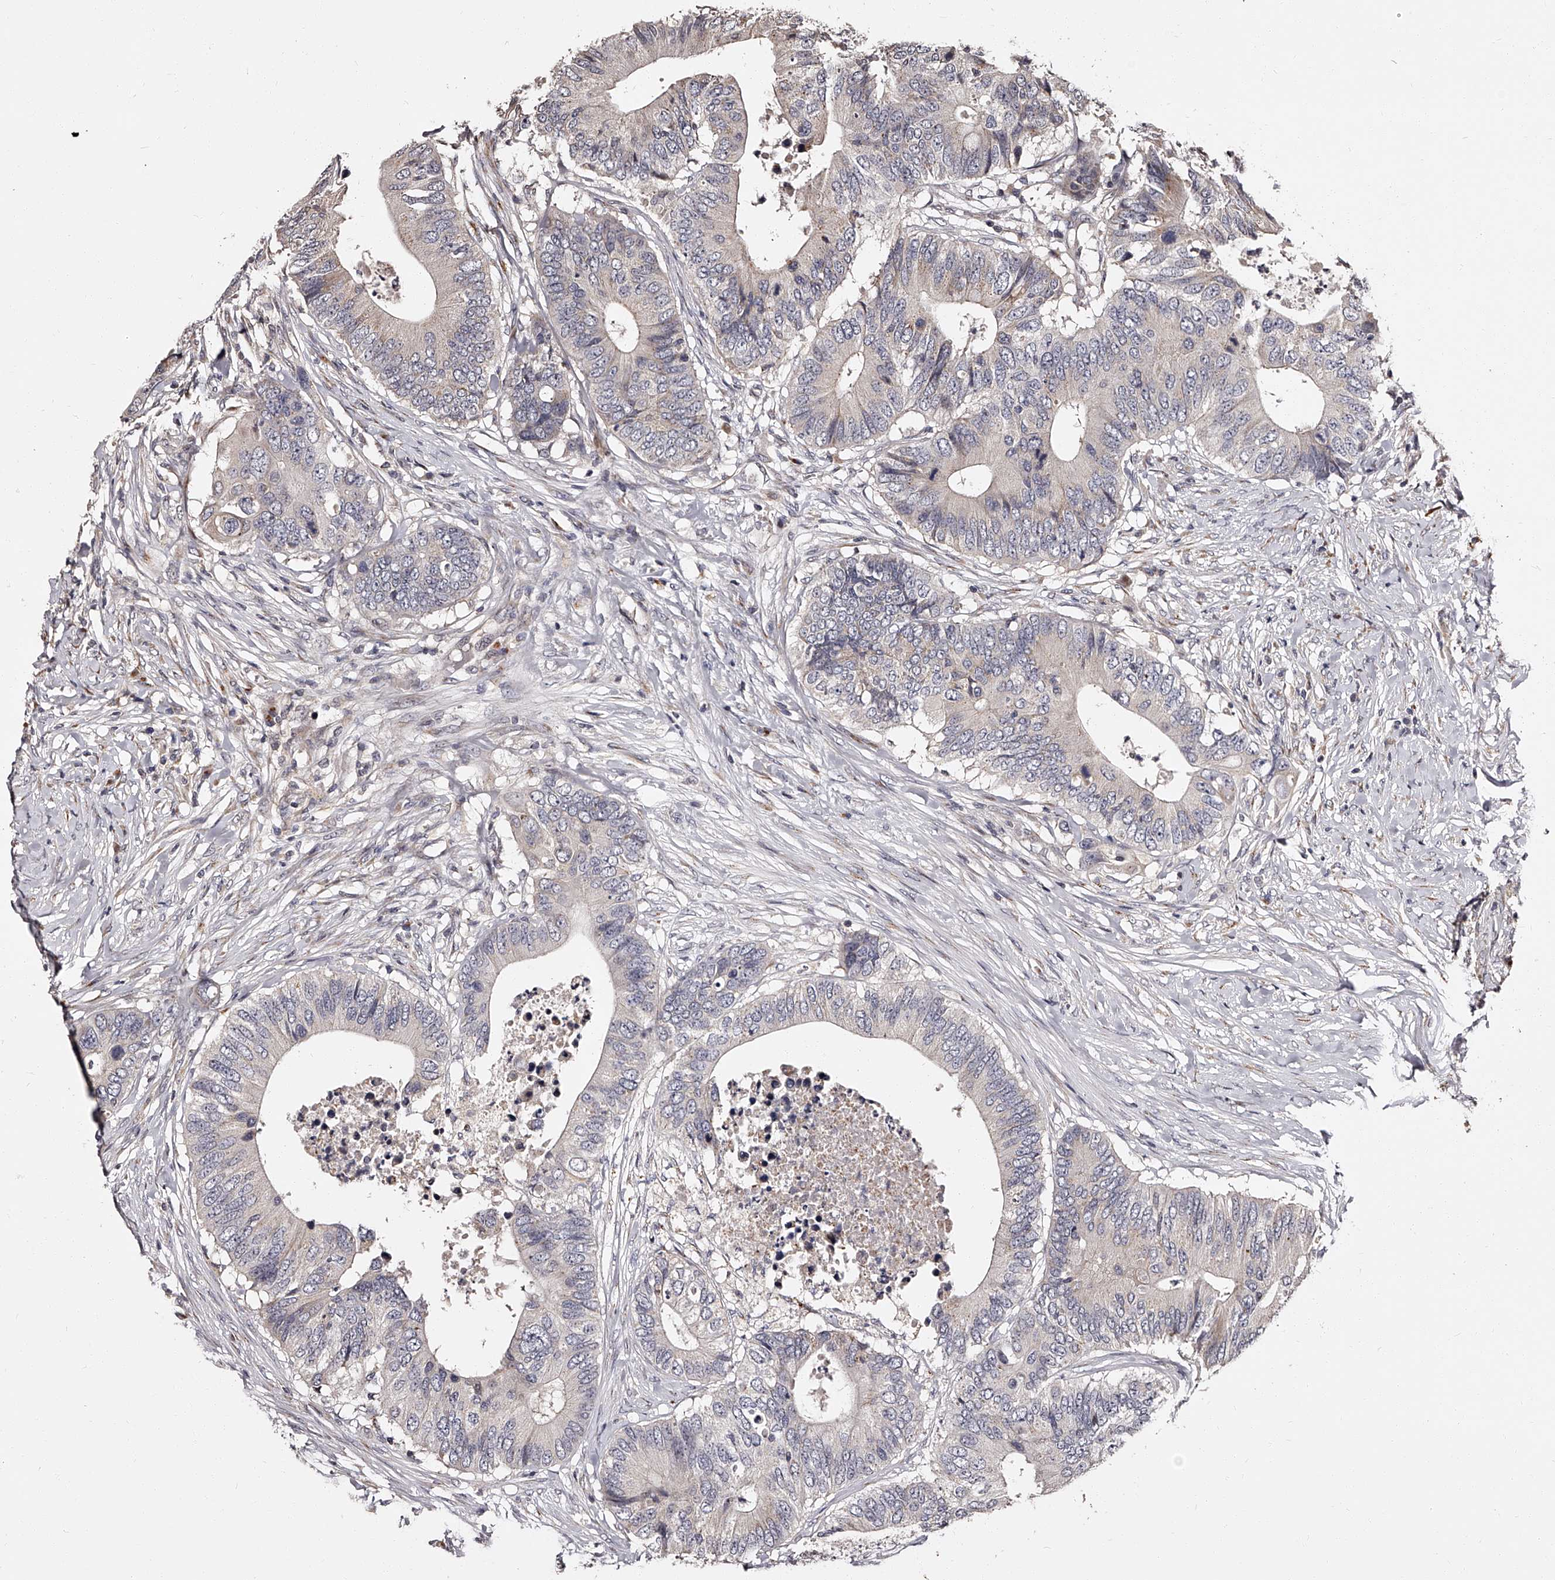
{"staining": {"intensity": "negative", "quantity": "none", "location": "none"}, "tissue": "colorectal cancer", "cell_type": "Tumor cells", "image_type": "cancer", "snomed": [{"axis": "morphology", "description": "Adenocarcinoma, NOS"}, {"axis": "topography", "description": "Colon"}], "caption": "This is an IHC image of adenocarcinoma (colorectal). There is no staining in tumor cells.", "gene": "RSC1A1", "patient": {"sex": "male", "age": 71}}